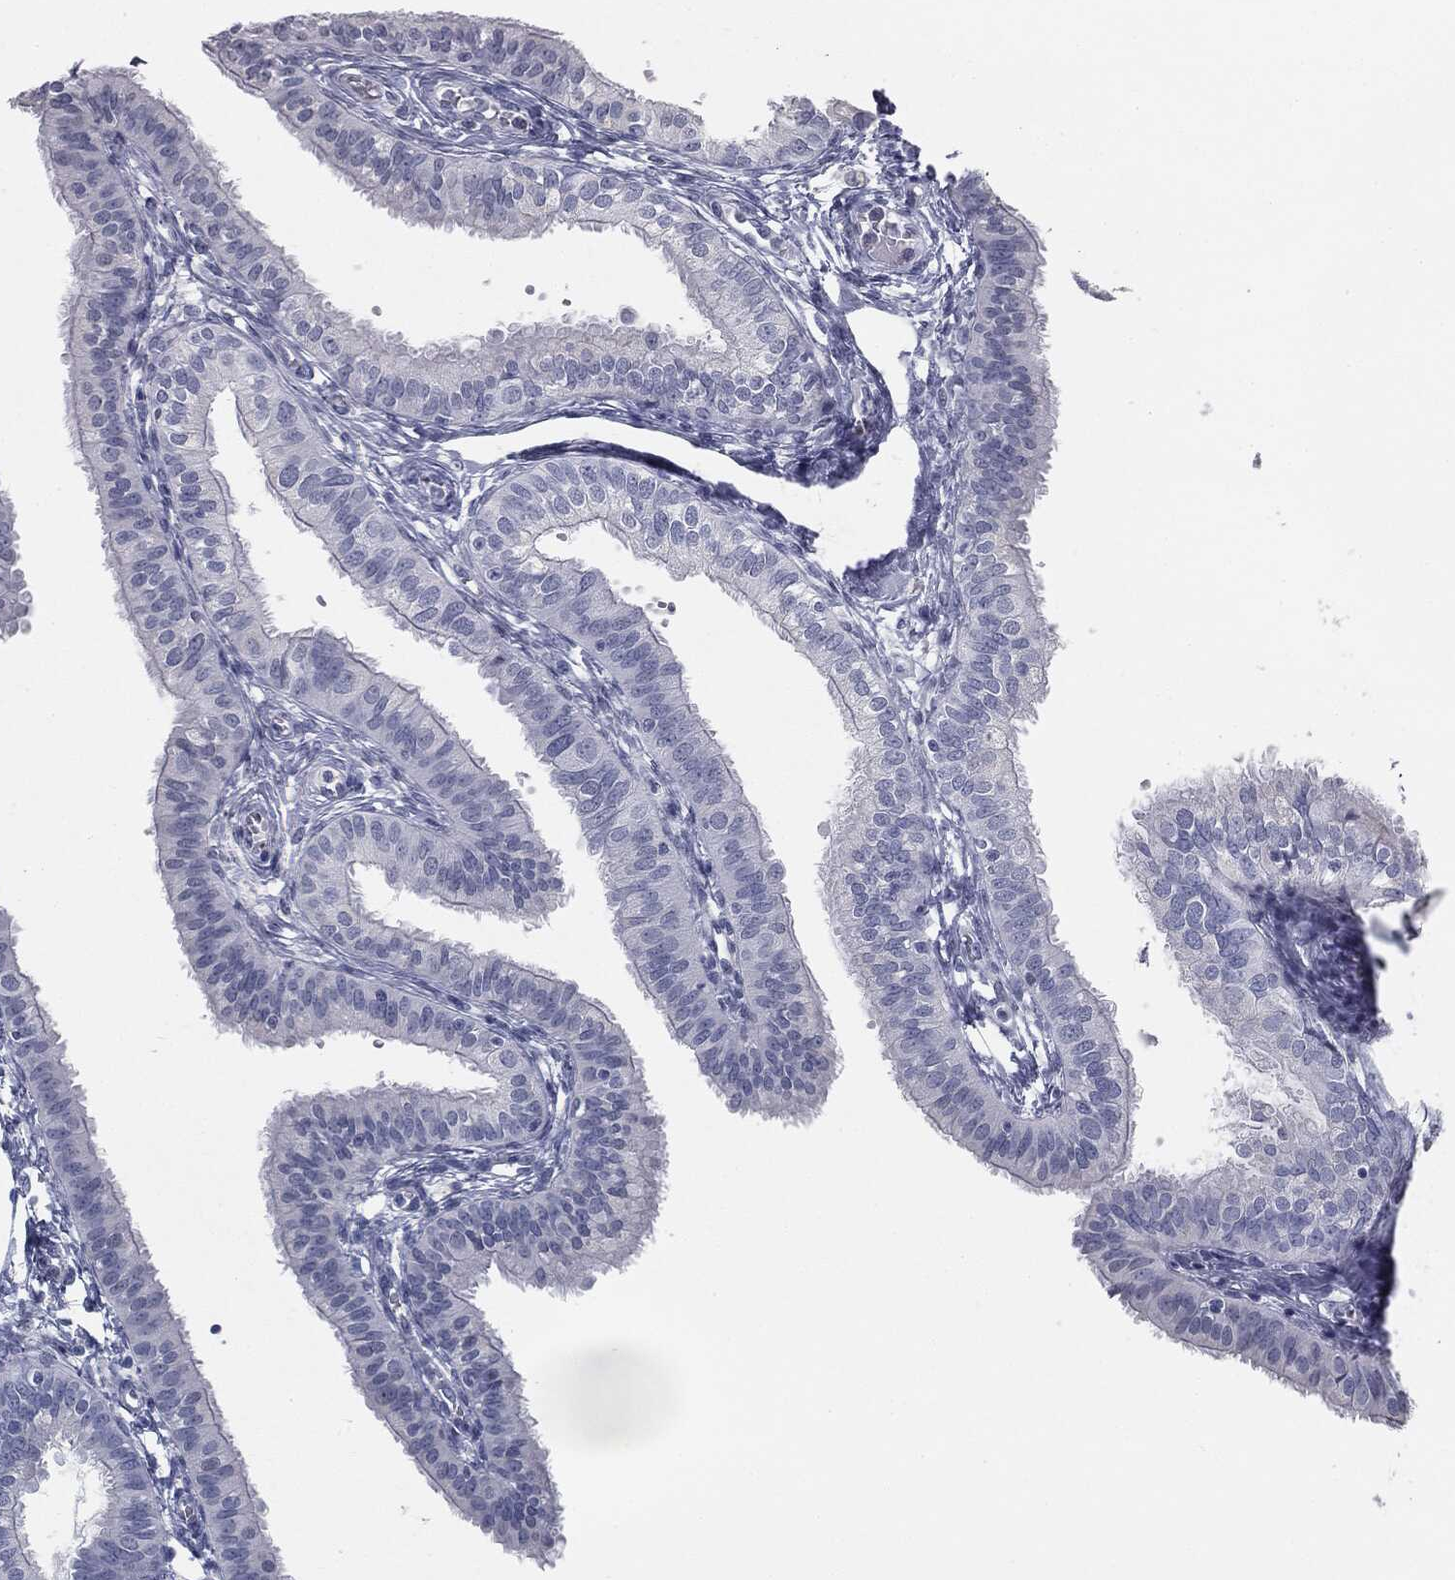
{"staining": {"intensity": "negative", "quantity": "none", "location": "none"}, "tissue": "fallopian tube", "cell_type": "Glandular cells", "image_type": "normal", "snomed": [{"axis": "morphology", "description": "Normal tissue, NOS"}, {"axis": "topography", "description": "Fallopian tube"}, {"axis": "topography", "description": "Ovary"}], "caption": "This image is of unremarkable fallopian tube stained with immunohistochemistry to label a protein in brown with the nuclei are counter-stained blue. There is no positivity in glandular cells.", "gene": "TPO", "patient": {"sex": "female", "age": 49}}